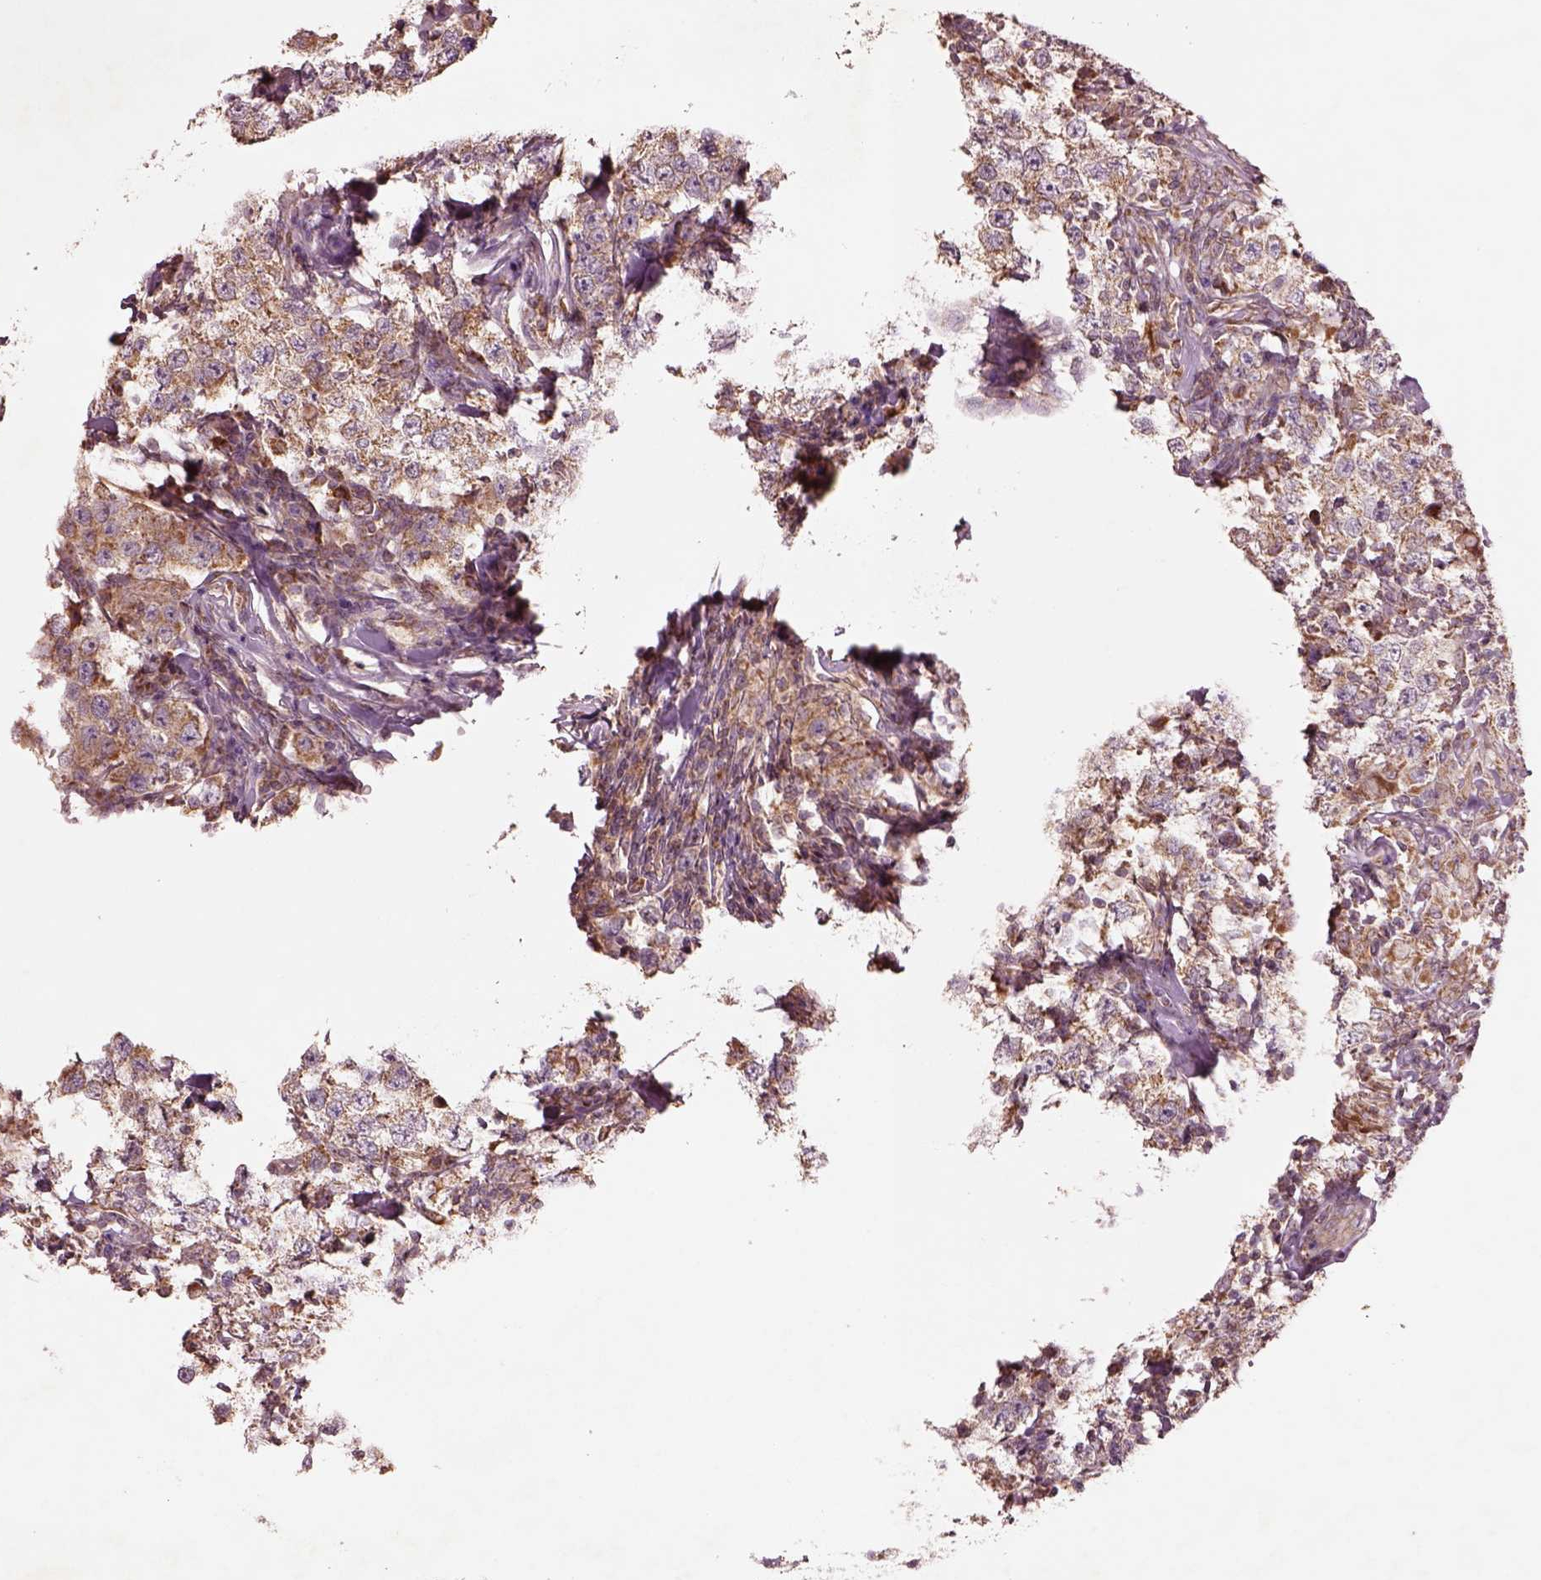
{"staining": {"intensity": "weak", "quantity": "25%-75%", "location": "cytoplasmic/membranous"}, "tissue": "testis cancer", "cell_type": "Tumor cells", "image_type": "cancer", "snomed": [{"axis": "morphology", "description": "Seminoma, NOS"}, {"axis": "morphology", "description": "Carcinoma, Embryonal, NOS"}, {"axis": "topography", "description": "Testis"}], "caption": "Protein staining by immunohistochemistry (IHC) exhibits weak cytoplasmic/membranous positivity in approximately 25%-75% of tumor cells in testis cancer (embryonal carcinoma).", "gene": "SLC25A5", "patient": {"sex": "male", "age": 41}}